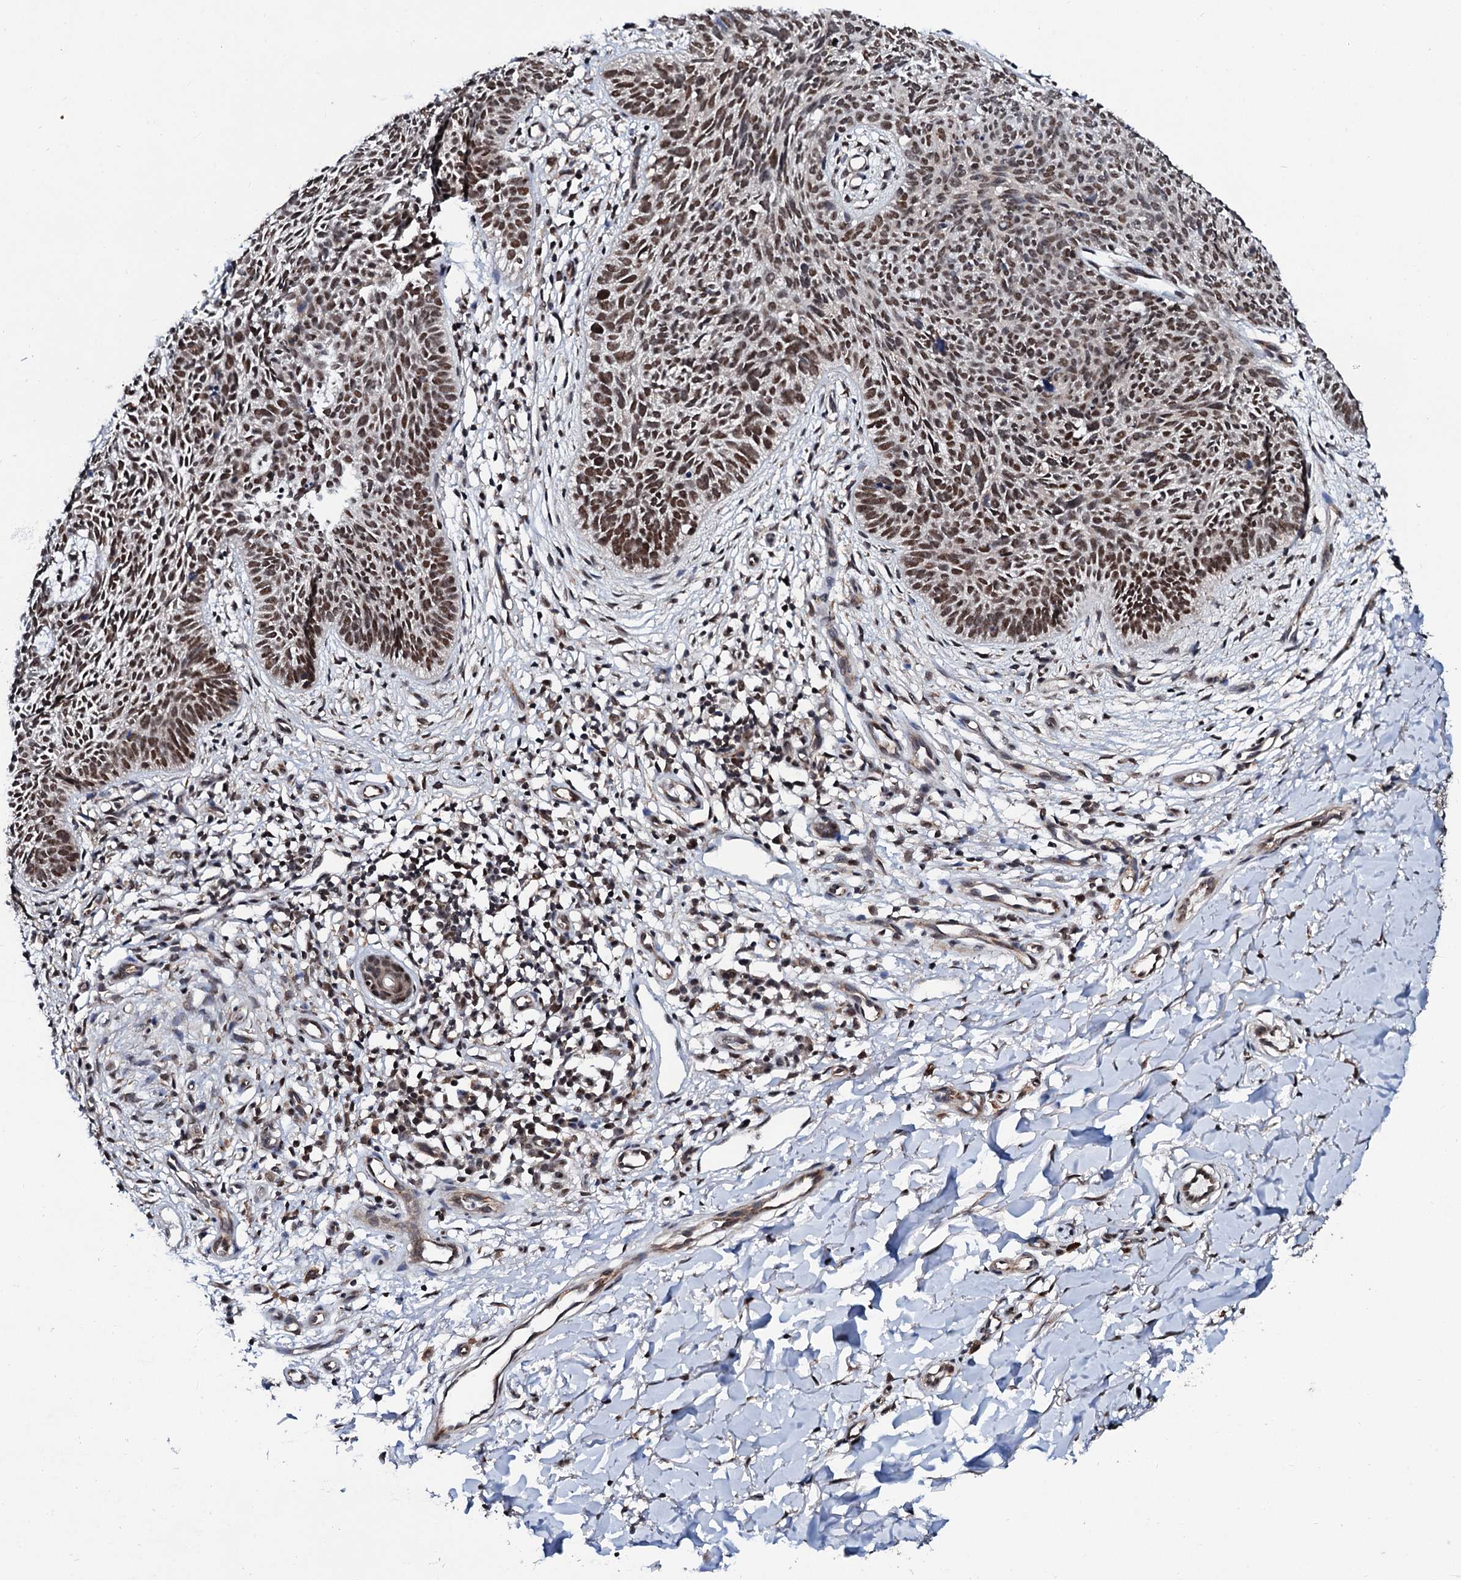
{"staining": {"intensity": "strong", "quantity": ">75%", "location": "nuclear"}, "tissue": "skin cancer", "cell_type": "Tumor cells", "image_type": "cancer", "snomed": [{"axis": "morphology", "description": "Basal cell carcinoma"}, {"axis": "topography", "description": "Skin"}], "caption": "A histopathology image showing strong nuclear positivity in about >75% of tumor cells in basal cell carcinoma (skin), as visualized by brown immunohistochemical staining.", "gene": "CSTF3", "patient": {"sex": "female", "age": 66}}